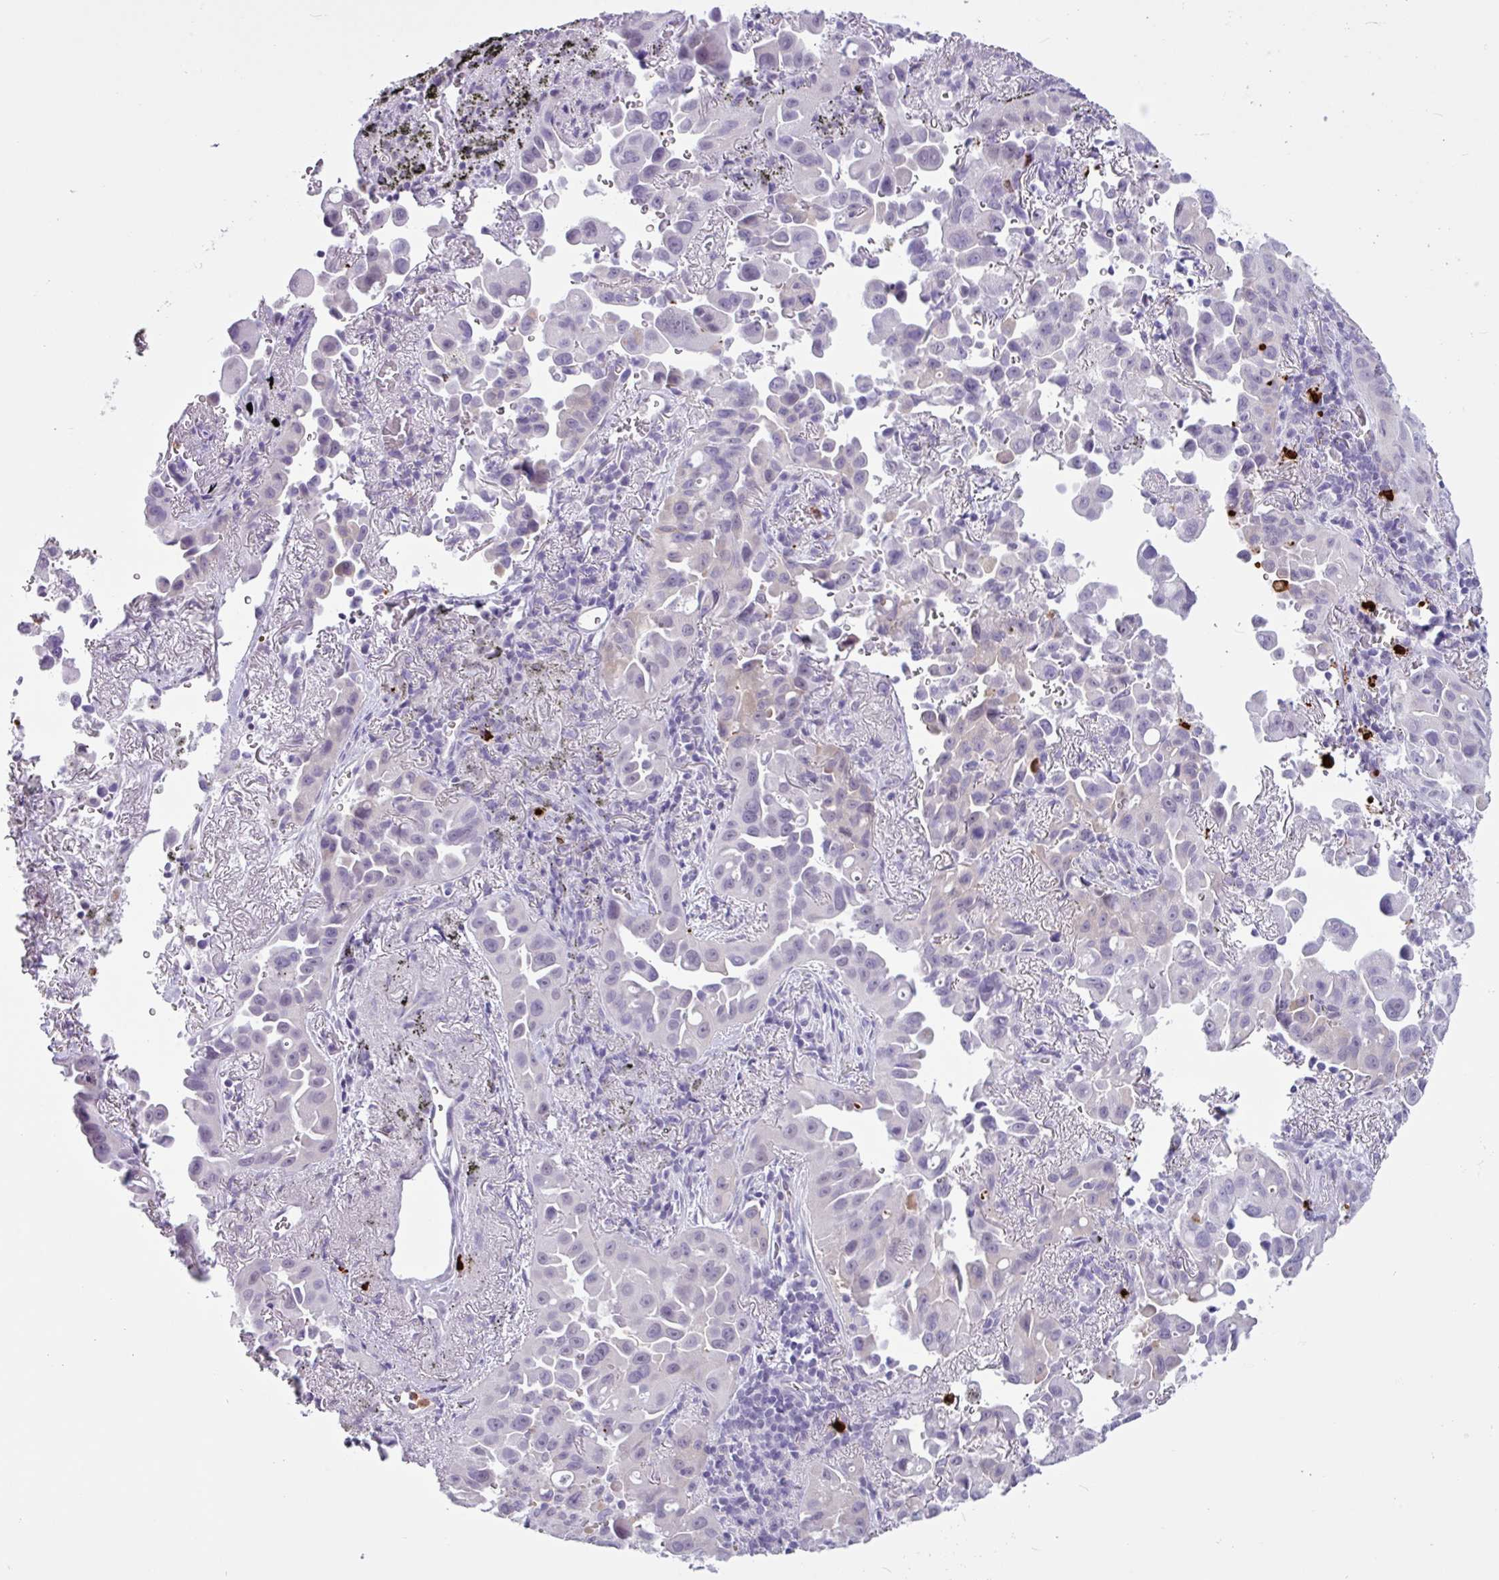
{"staining": {"intensity": "negative", "quantity": "none", "location": "none"}, "tissue": "lung cancer", "cell_type": "Tumor cells", "image_type": "cancer", "snomed": [{"axis": "morphology", "description": "Adenocarcinoma, NOS"}, {"axis": "topography", "description": "Lung"}], "caption": "This is an IHC photomicrograph of human lung cancer (adenocarcinoma). There is no staining in tumor cells.", "gene": "TMEM178A", "patient": {"sex": "male", "age": 68}}